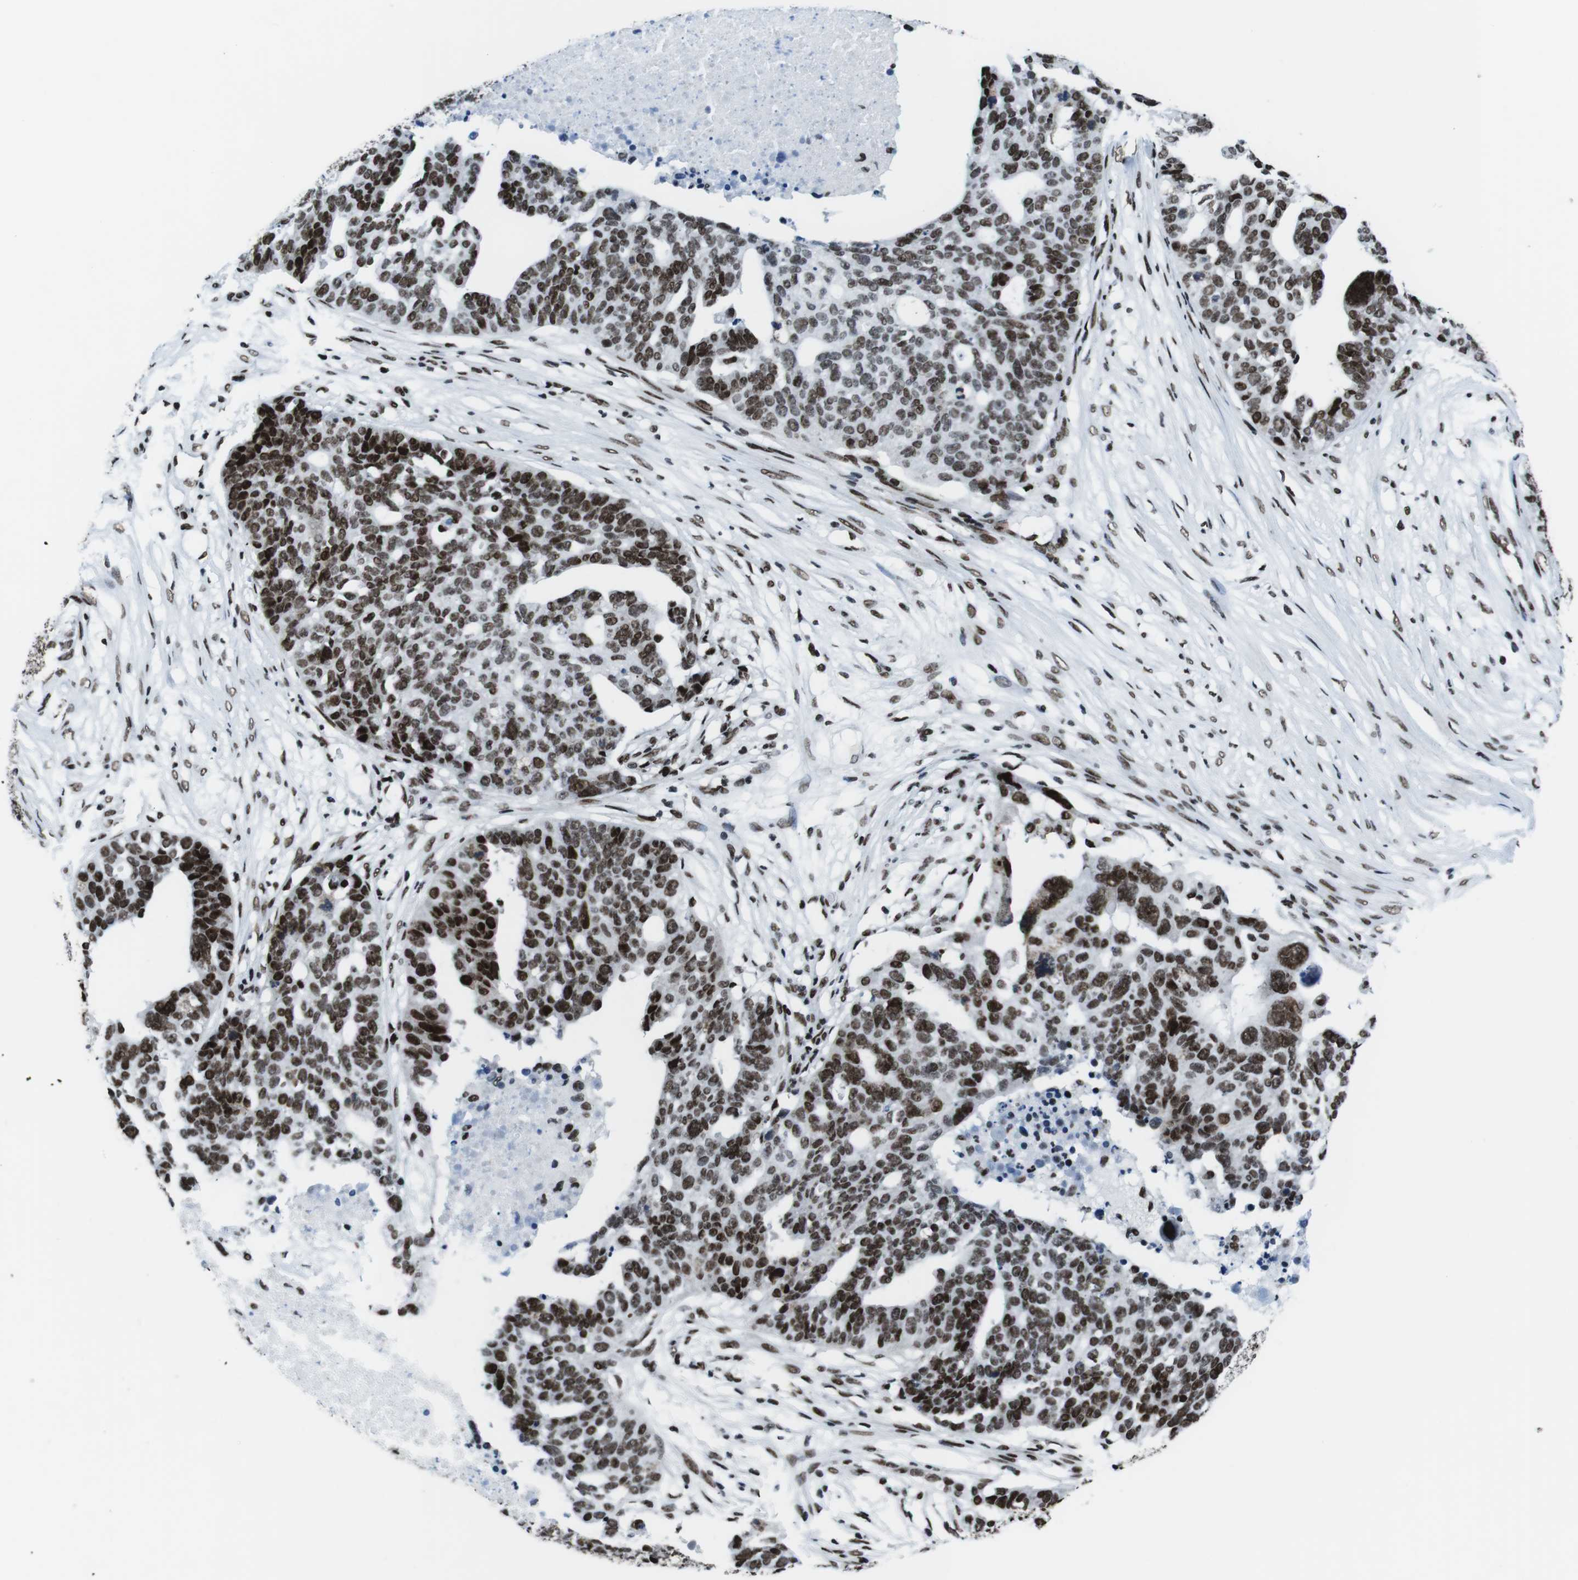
{"staining": {"intensity": "strong", "quantity": ">75%", "location": "nuclear"}, "tissue": "ovarian cancer", "cell_type": "Tumor cells", "image_type": "cancer", "snomed": [{"axis": "morphology", "description": "Cystadenocarcinoma, serous, NOS"}, {"axis": "topography", "description": "Ovary"}], "caption": "An immunohistochemistry photomicrograph of tumor tissue is shown. Protein staining in brown highlights strong nuclear positivity in serous cystadenocarcinoma (ovarian) within tumor cells.", "gene": "CITED2", "patient": {"sex": "female", "age": 59}}